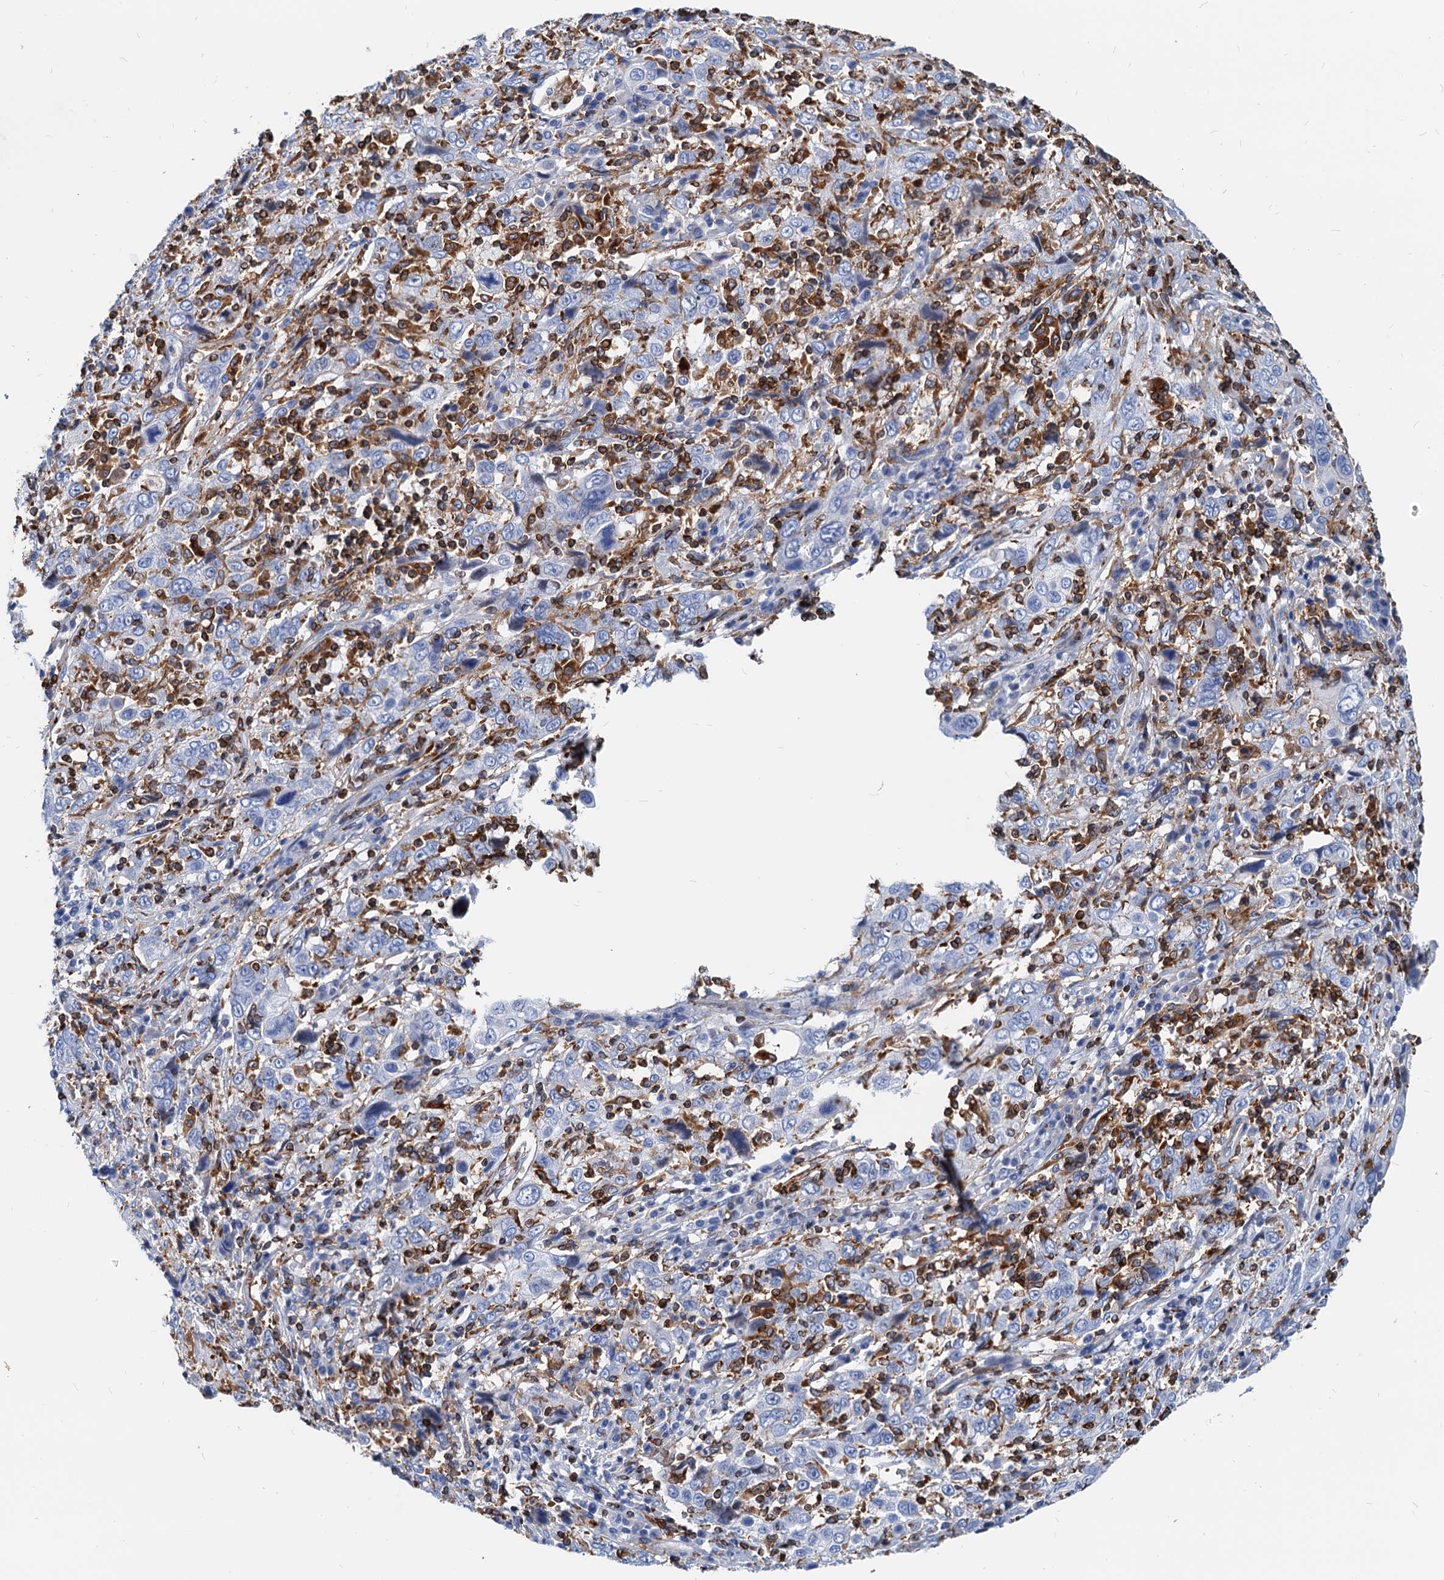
{"staining": {"intensity": "negative", "quantity": "none", "location": "none"}, "tissue": "cervical cancer", "cell_type": "Tumor cells", "image_type": "cancer", "snomed": [{"axis": "morphology", "description": "Squamous cell carcinoma, NOS"}, {"axis": "topography", "description": "Cervix"}], "caption": "This is an immunohistochemistry (IHC) photomicrograph of cervical cancer. There is no positivity in tumor cells.", "gene": "LCP2", "patient": {"sex": "female", "age": 46}}